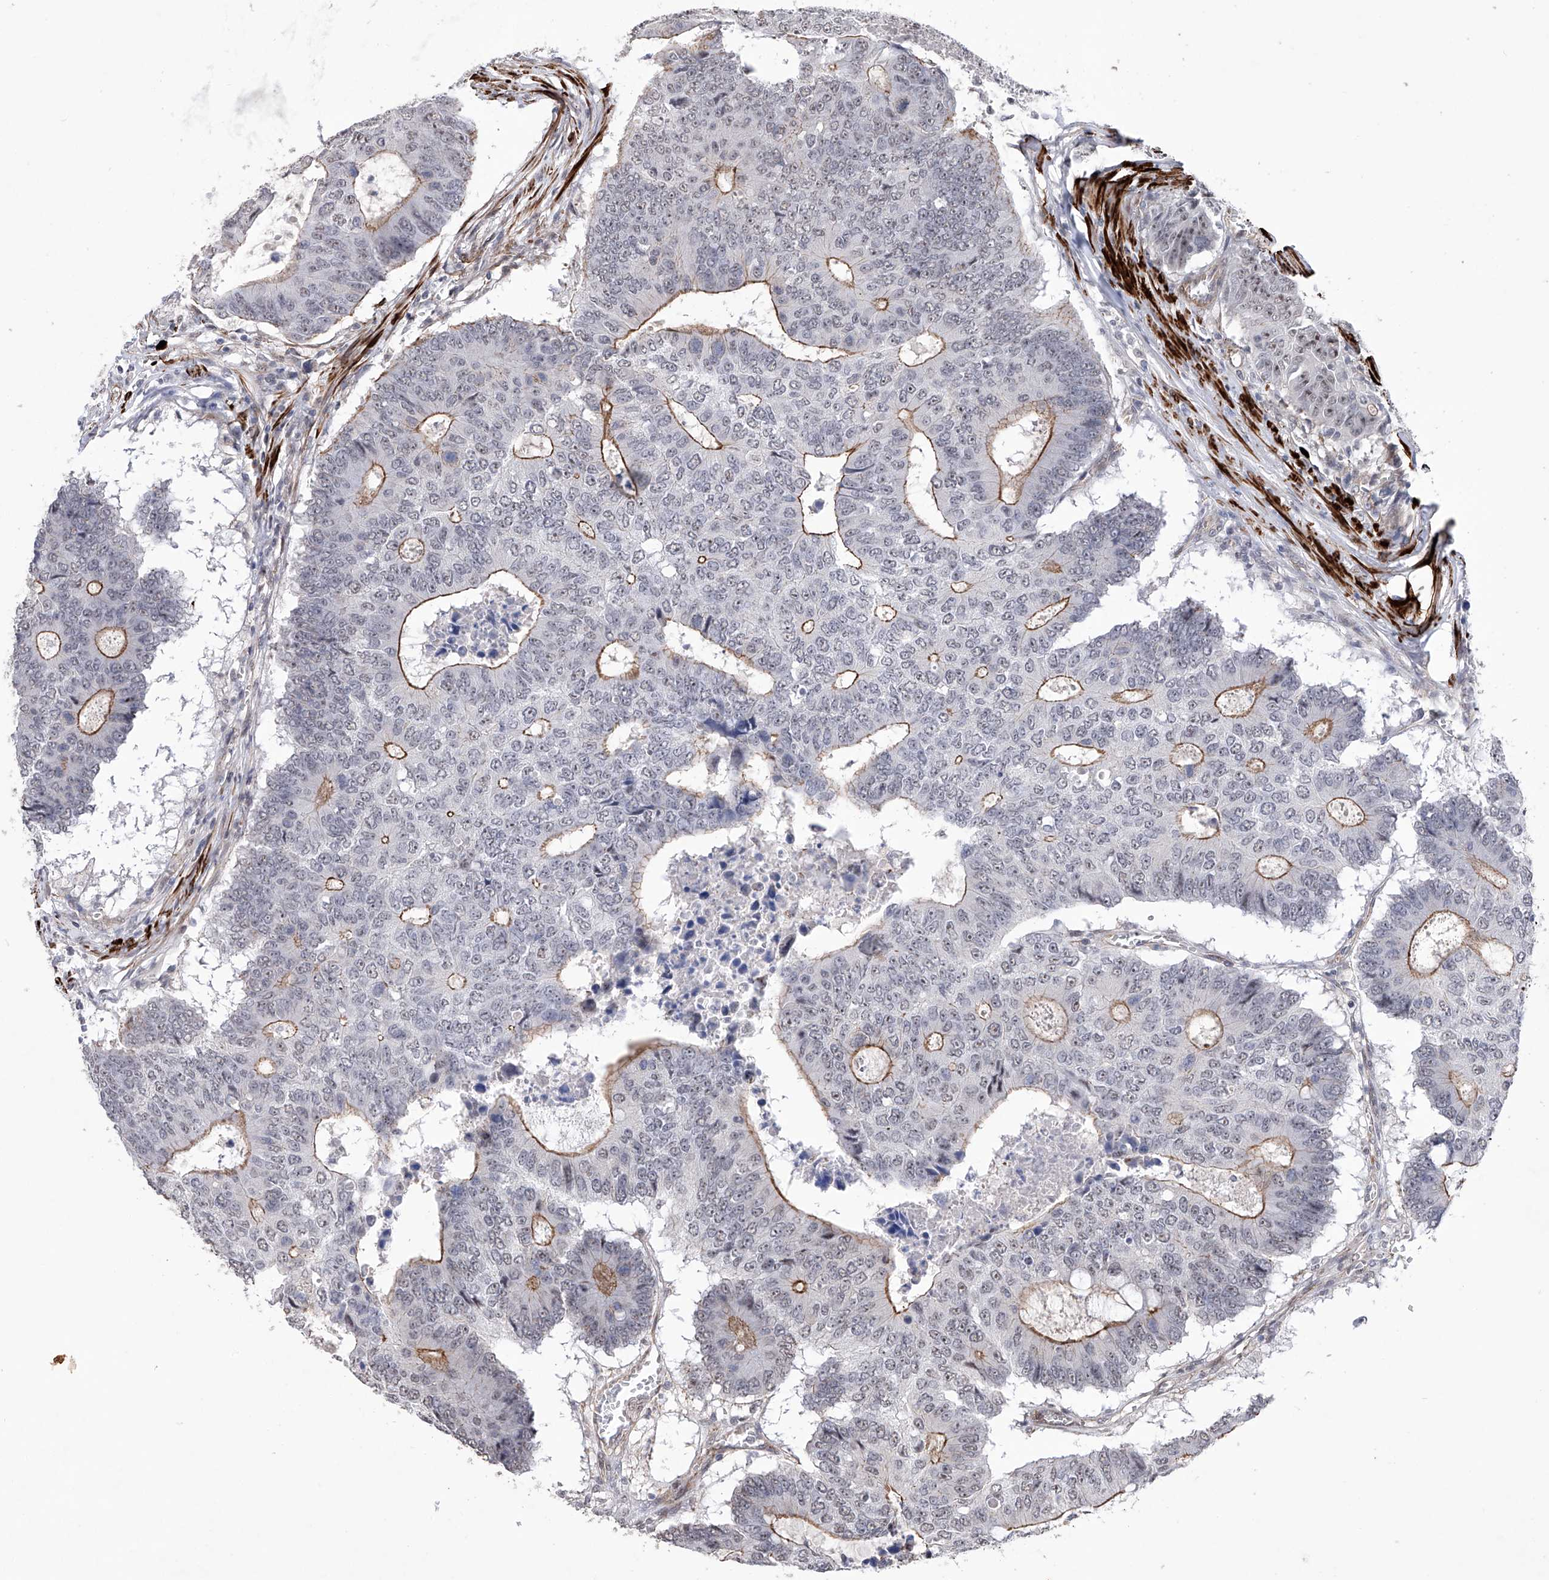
{"staining": {"intensity": "moderate", "quantity": "<25%", "location": "cytoplasmic/membranous"}, "tissue": "colorectal cancer", "cell_type": "Tumor cells", "image_type": "cancer", "snomed": [{"axis": "morphology", "description": "Adenocarcinoma, NOS"}, {"axis": "topography", "description": "Colon"}], "caption": "Adenocarcinoma (colorectal) tissue reveals moderate cytoplasmic/membranous staining in about <25% of tumor cells", "gene": "NFATC4", "patient": {"sex": "male", "age": 87}}